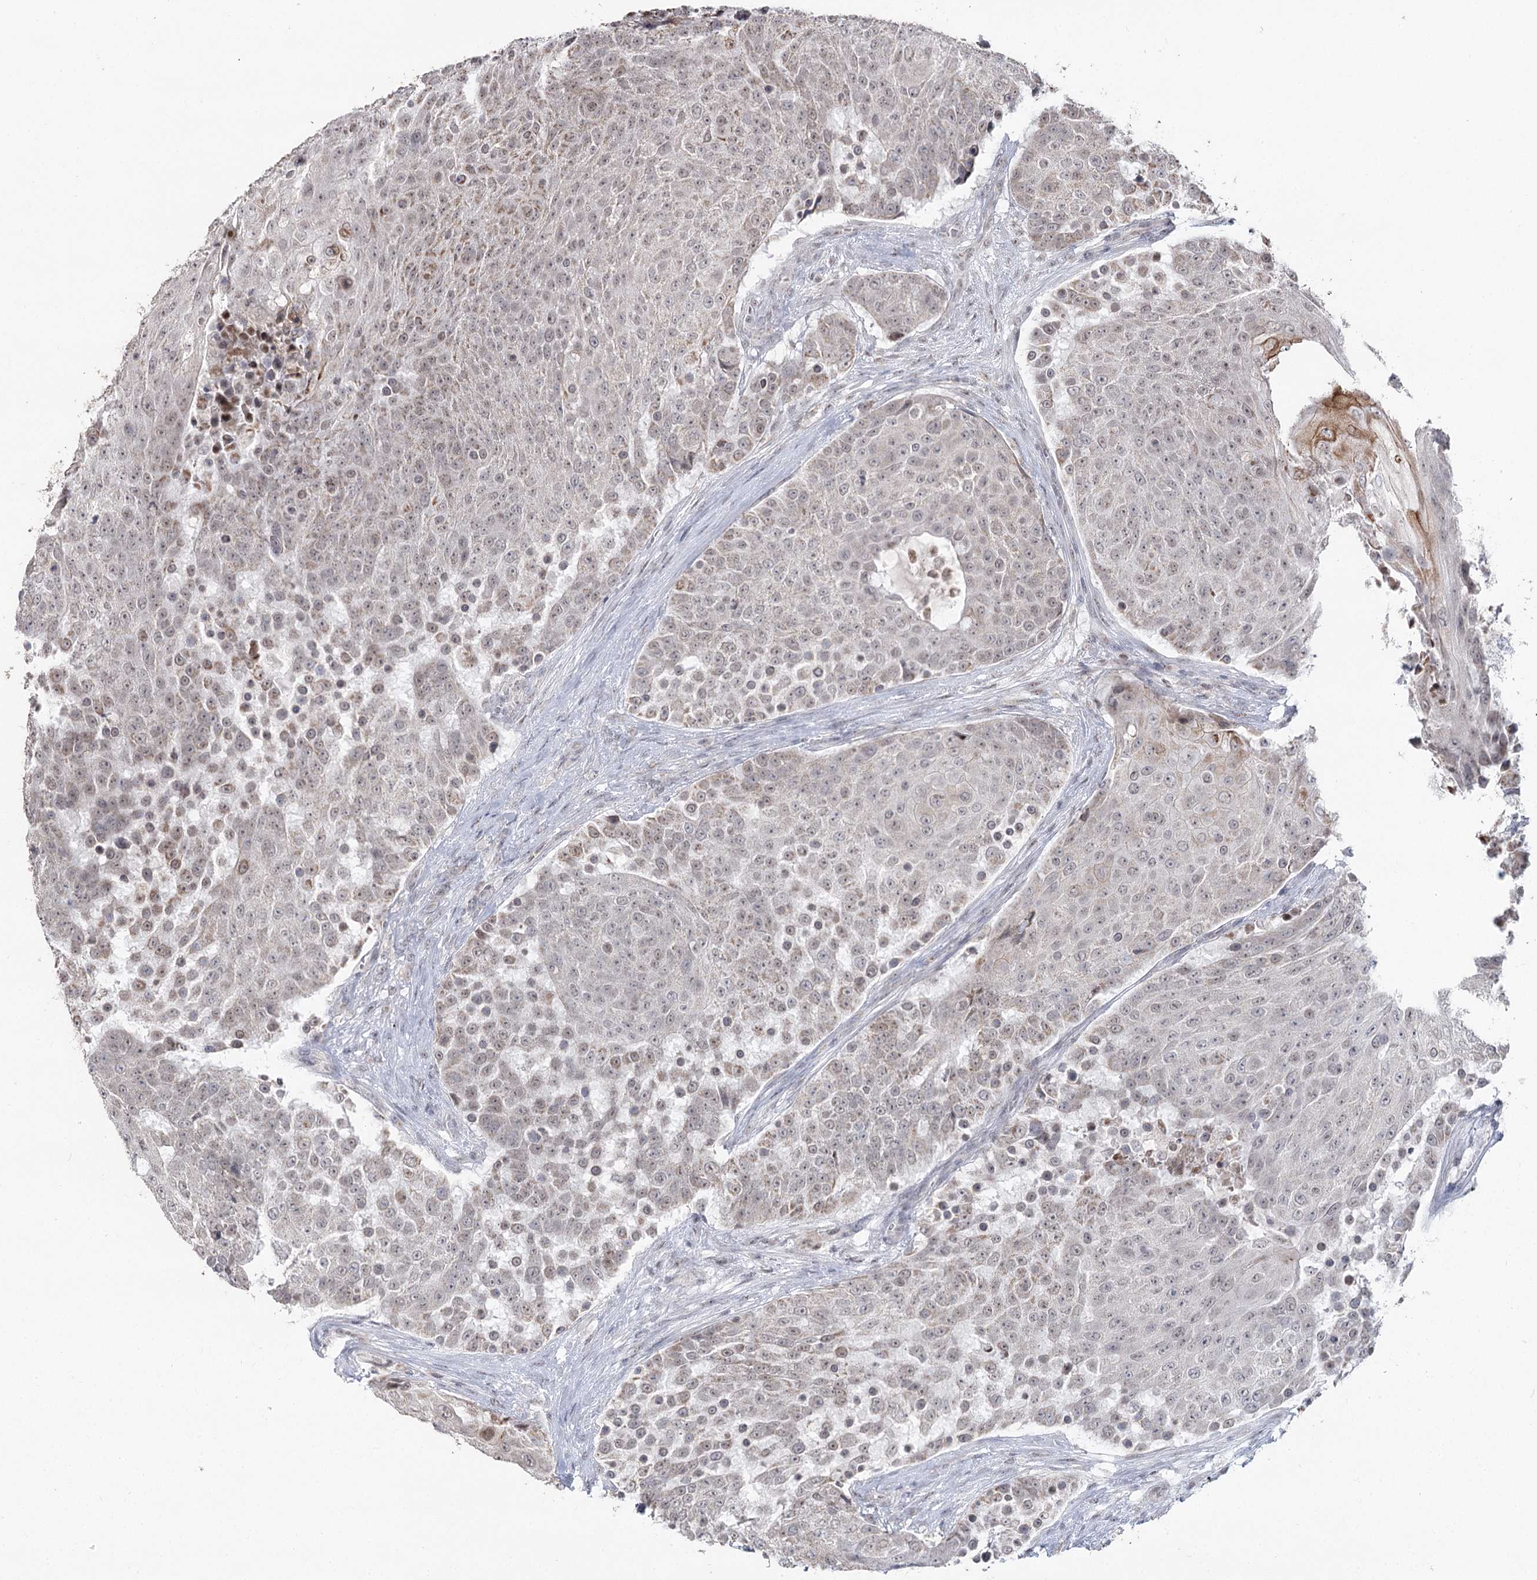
{"staining": {"intensity": "weak", "quantity": "<25%", "location": "cytoplasmic/membranous"}, "tissue": "urothelial cancer", "cell_type": "Tumor cells", "image_type": "cancer", "snomed": [{"axis": "morphology", "description": "Urothelial carcinoma, High grade"}, {"axis": "topography", "description": "Urinary bladder"}], "caption": "This is an IHC photomicrograph of human urothelial cancer. There is no positivity in tumor cells.", "gene": "RUFY4", "patient": {"sex": "female", "age": 63}}